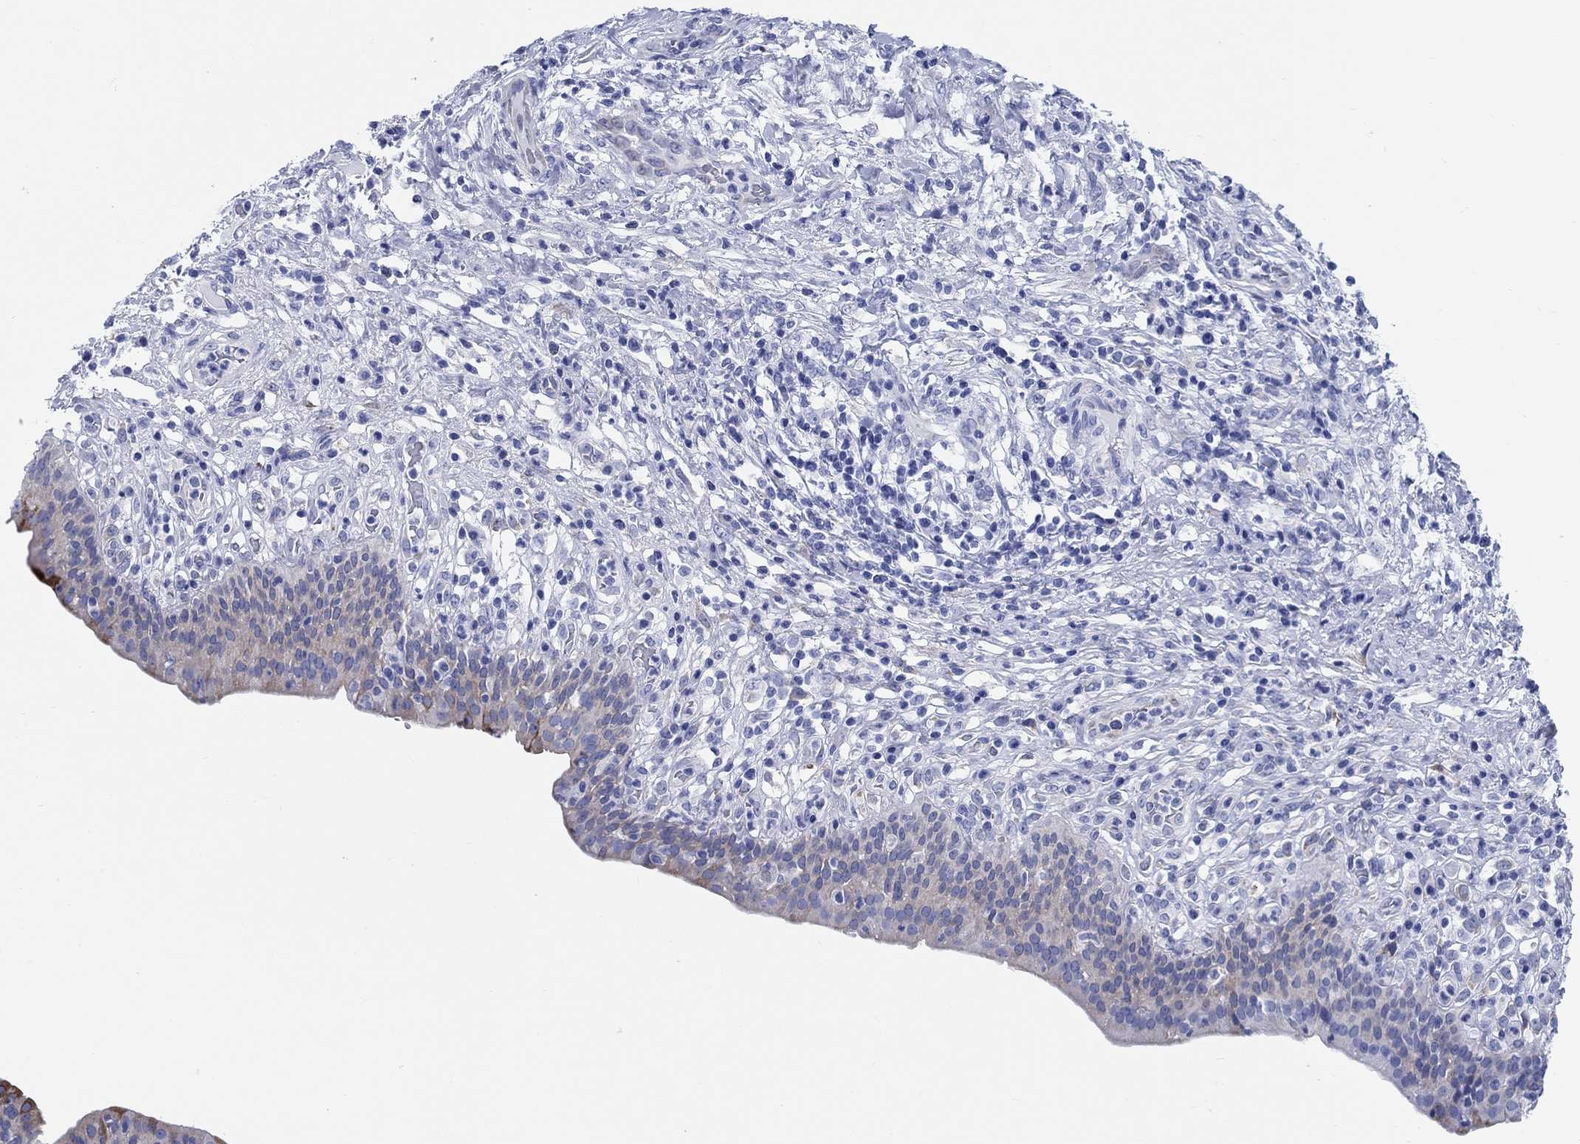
{"staining": {"intensity": "moderate", "quantity": "<25%", "location": "cytoplasmic/membranous"}, "tissue": "urinary bladder", "cell_type": "Urothelial cells", "image_type": "normal", "snomed": [{"axis": "morphology", "description": "Normal tissue, NOS"}, {"axis": "topography", "description": "Urinary bladder"}], "caption": "A brown stain labels moderate cytoplasmic/membranous staining of a protein in urothelial cells of unremarkable urinary bladder. Nuclei are stained in blue.", "gene": "RD3L", "patient": {"sex": "male", "age": 66}}